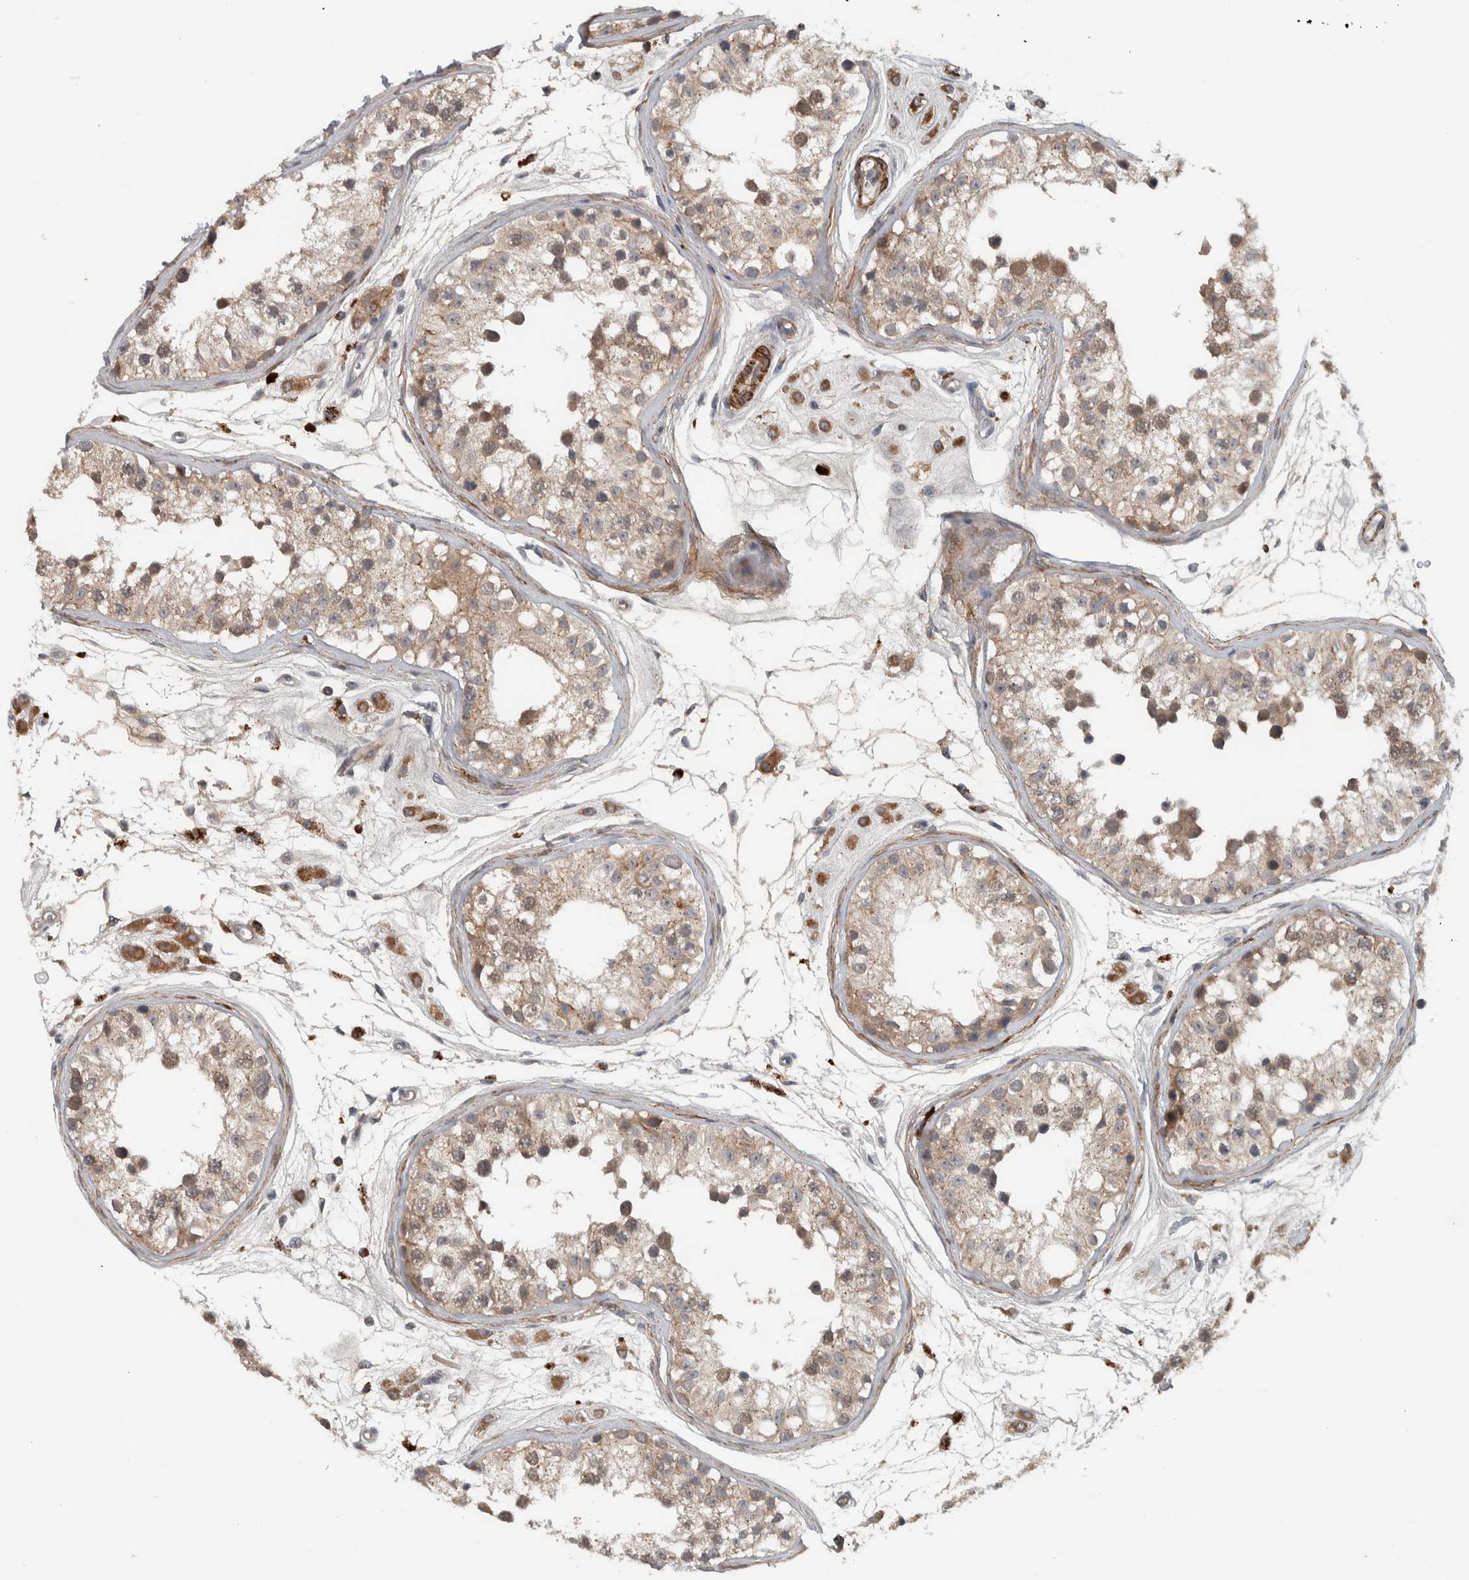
{"staining": {"intensity": "weak", "quantity": ">75%", "location": "cytoplasmic/membranous"}, "tissue": "testis", "cell_type": "Cells in seminiferous ducts", "image_type": "normal", "snomed": [{"axis": "morphology", "description": "Normal tissue, NOS"}, {"axis": "morphology", "description": "Adenocarcinoma, metastatic, NOS"}, {"axis": "topography", "description": "Testis"}], "caption": "Normal testis reveals weak cytoplasmic/membranous staining in about >75% of cells in seminiferous ducts, visualized by immunohistochemistry. (Brightfield microscopy of DAB IHC at high magnification).", "gene": "LBHD1", "patient": {"sex": "male", "age": 26}}